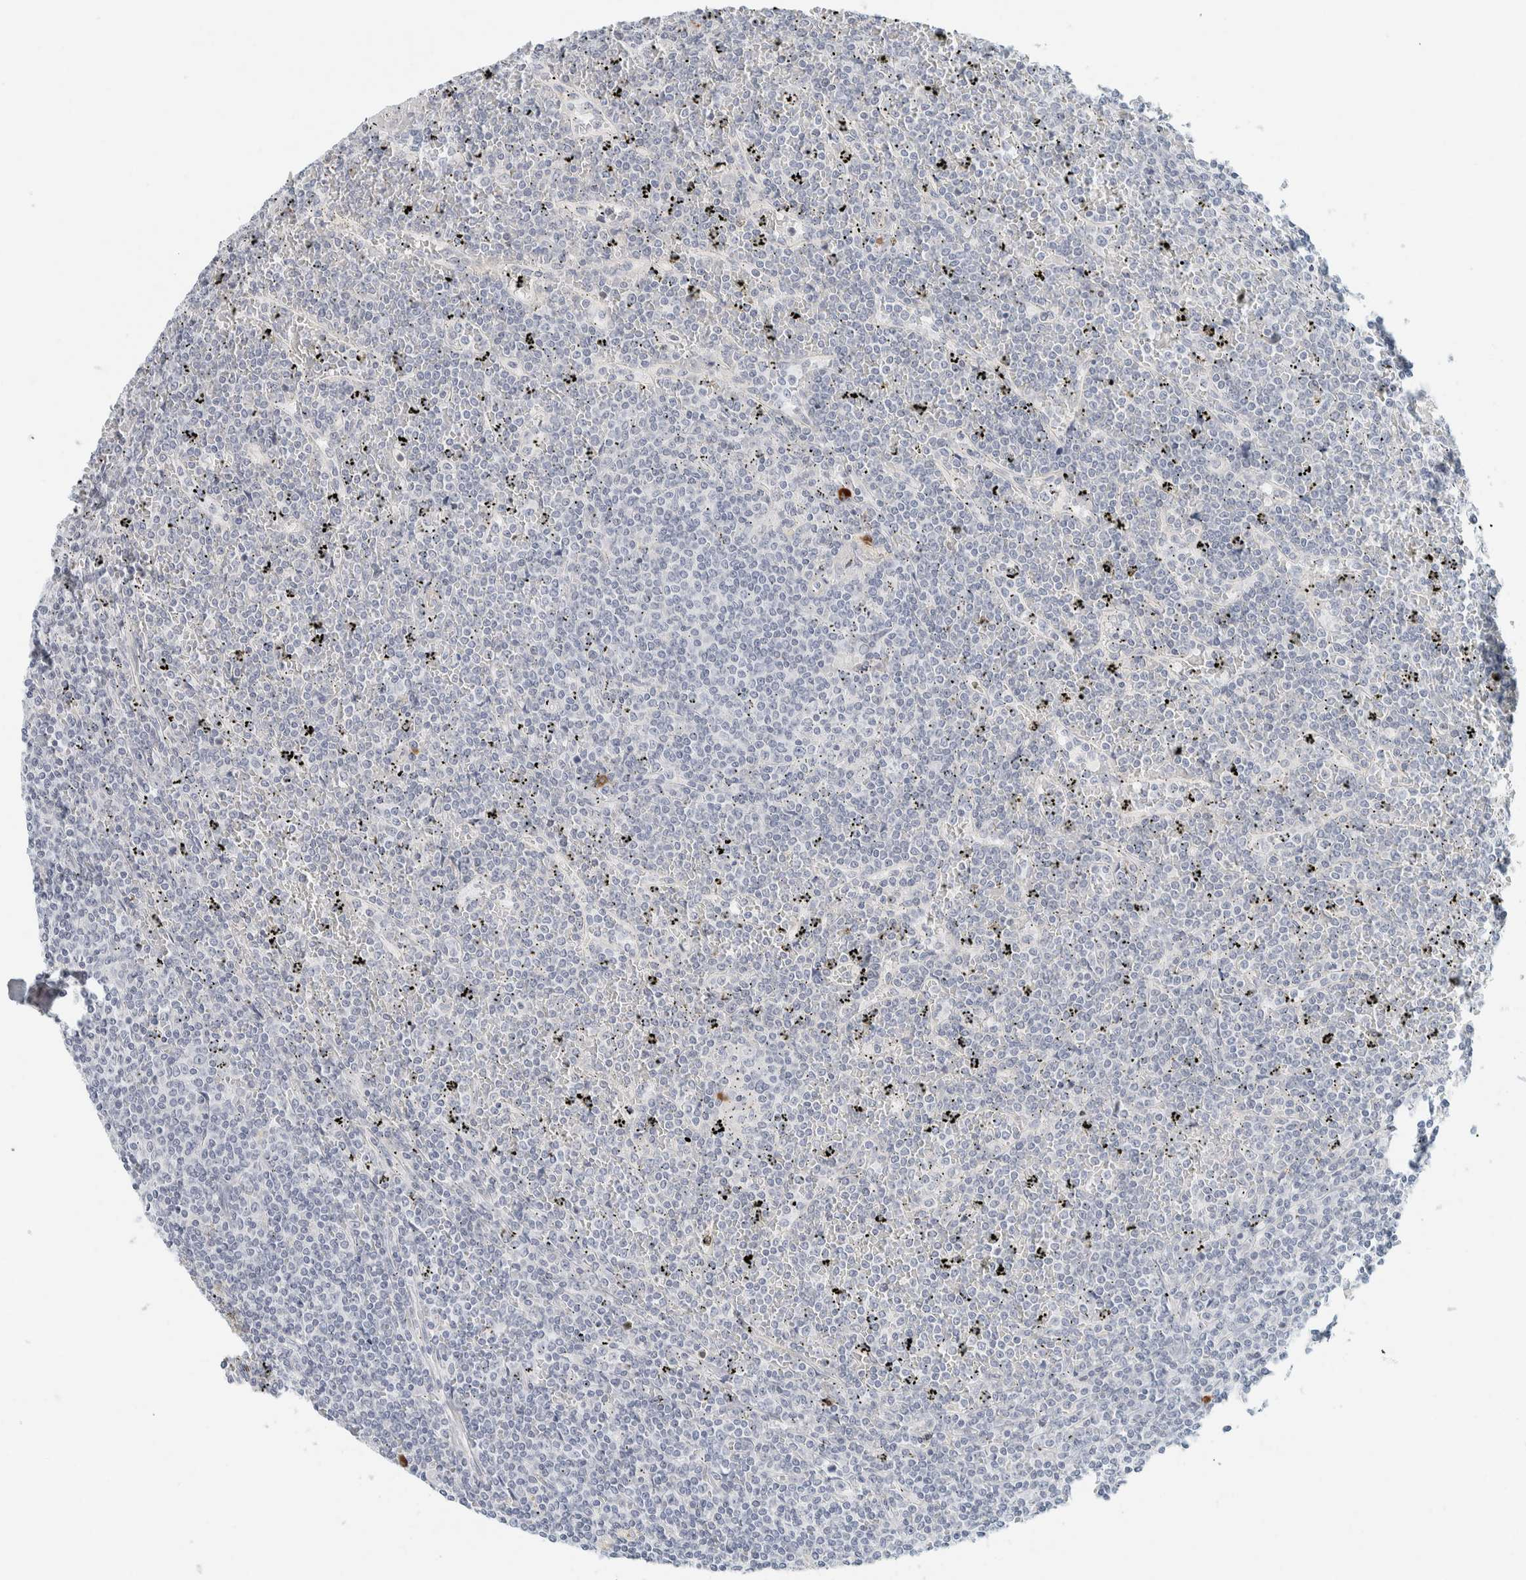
{"staining": {"intensity": "negative", "quantity": "none", "location": "none"}, "tissue": "lymphoma", "cell_type": "Tumor cells", "image_type": "cancer", "snomed": [{"axis": "morphology", "description": "Malignant lymphoma, non-Hodgkin's type, Low grade"}, {"axis": "topography", "description": "Spleen"}], "caption": "DAB immunohistochemical staining of lymphoma displays no significant positivity in tumor cells. (DAB immunohistochemistry, high magnification).", "gene": "ARHGAP27", "patient": {"sex": "female", "age": 19}}